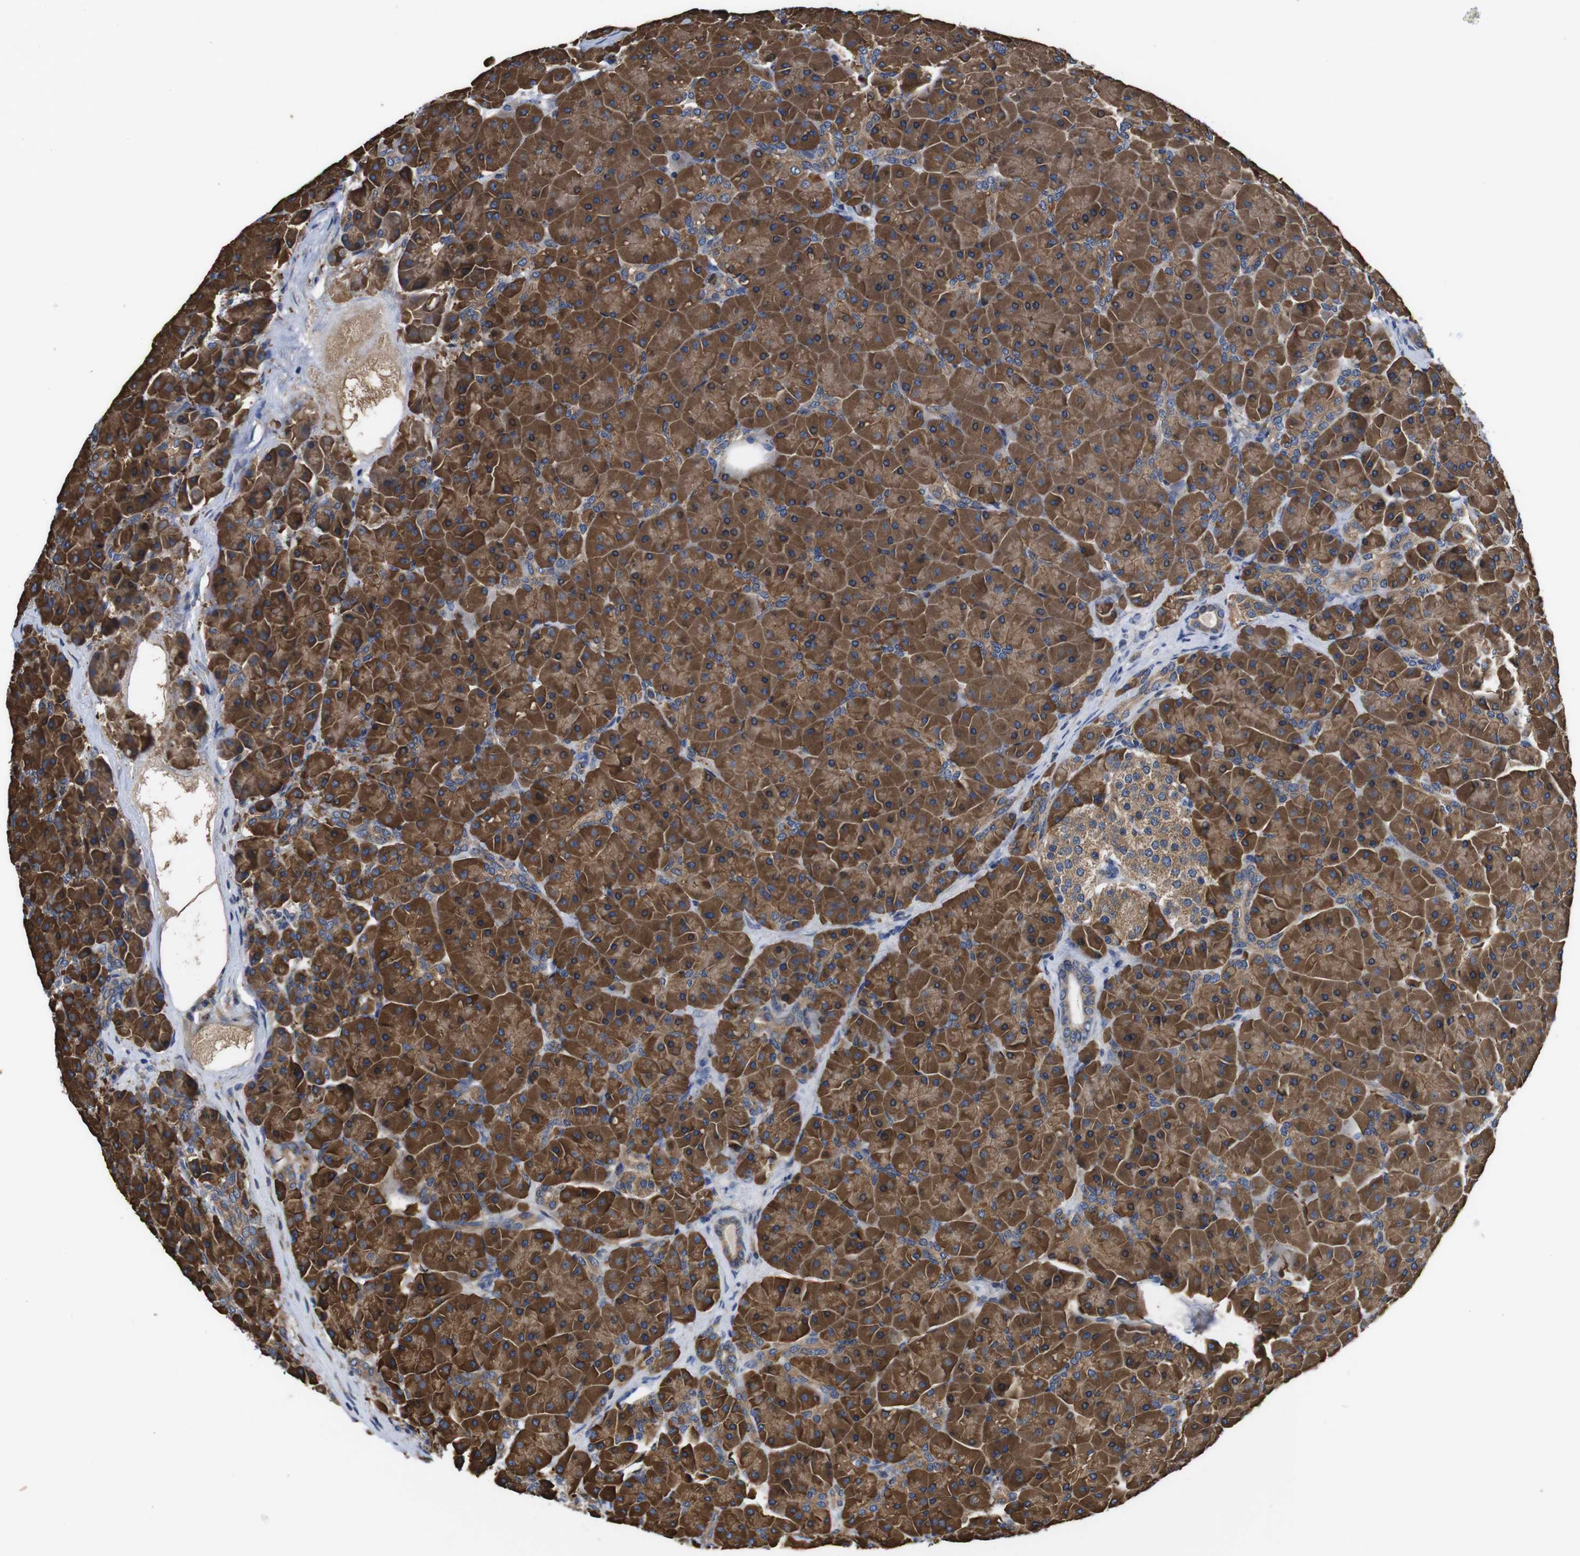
{"staining": {"intensity": "strong", "quantity": ">75%", "location": "cytoplasmic/membranous"}, "tissue": "pancreas", "cell_type": "Exocrine glandular cells", "image_type": "normal", "snomed": [{"axis": "morphology", "description": "Normal tissue, NOS"}, {"axis": "topography", "description": "Pancreas"}], "caption": "Strong cytoplasmic/membranous staining for a protein is identified in approximately >75% of exocrine glandular cells of benign pancreas using IHC.", "gene": "MARCHF7", "patient": {"sex": "male", "age": 66}}